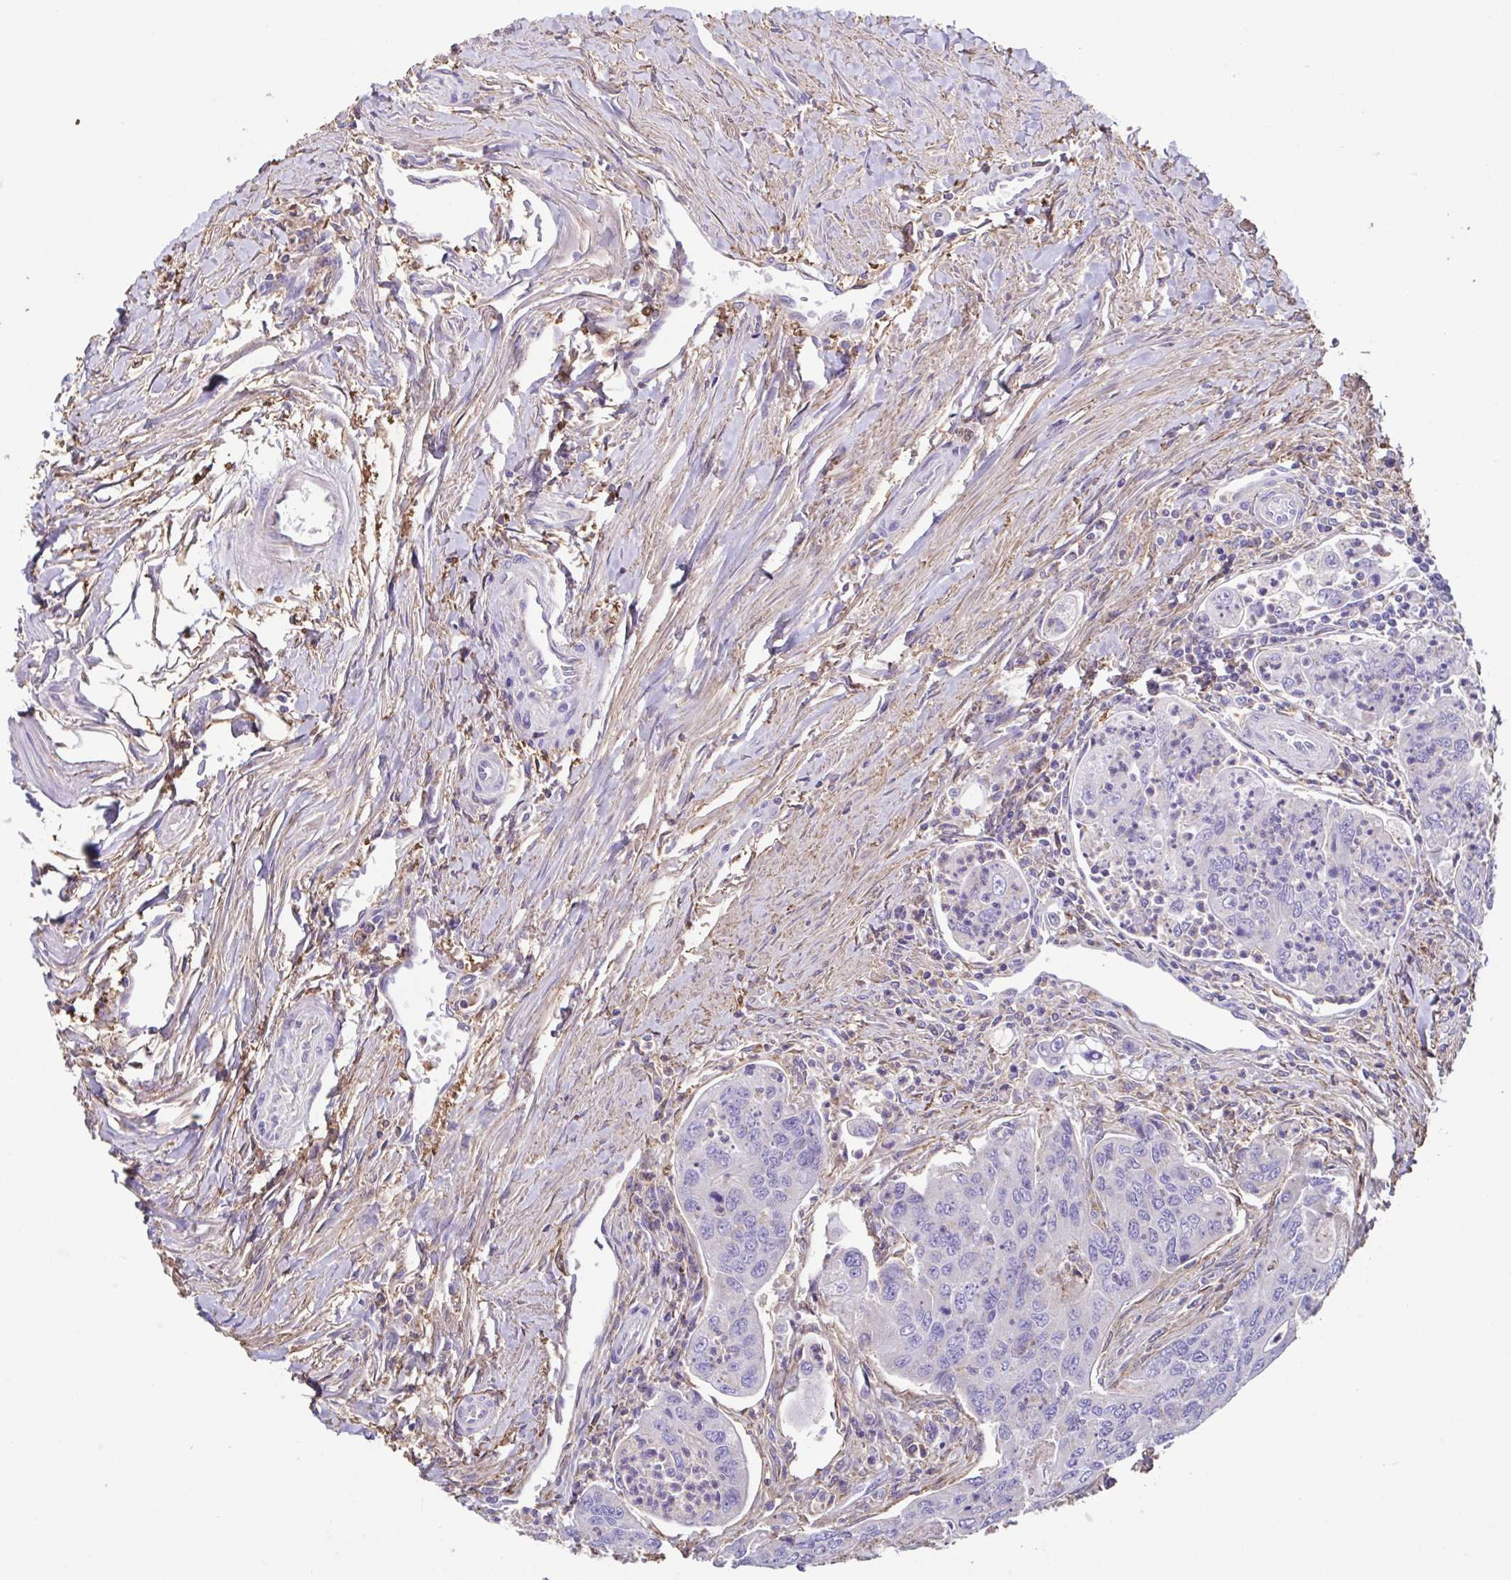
{"staining": {"intensity": "negative", "quantity": "none", "location": "none"}, "tissue": "colorectal cancer", "cell_type": "Tumor cells", "image_type": "cancer", "snomed": [{"axis": "morphology", "description": "Adenocarcinoma, NOS"}, {"axis": "topography", "description": "Colon"}], "caption": "The histopathology image exhibits no significant expression in tumor cells of colorectal cancer (adenocarcinoma). (DAB (3,3'-diaminobenzidine) IHC visualized using brightfield microscopy, high magnification).", "gene": "ANXA10", "patient": {"sex": "female", "age": 67}}